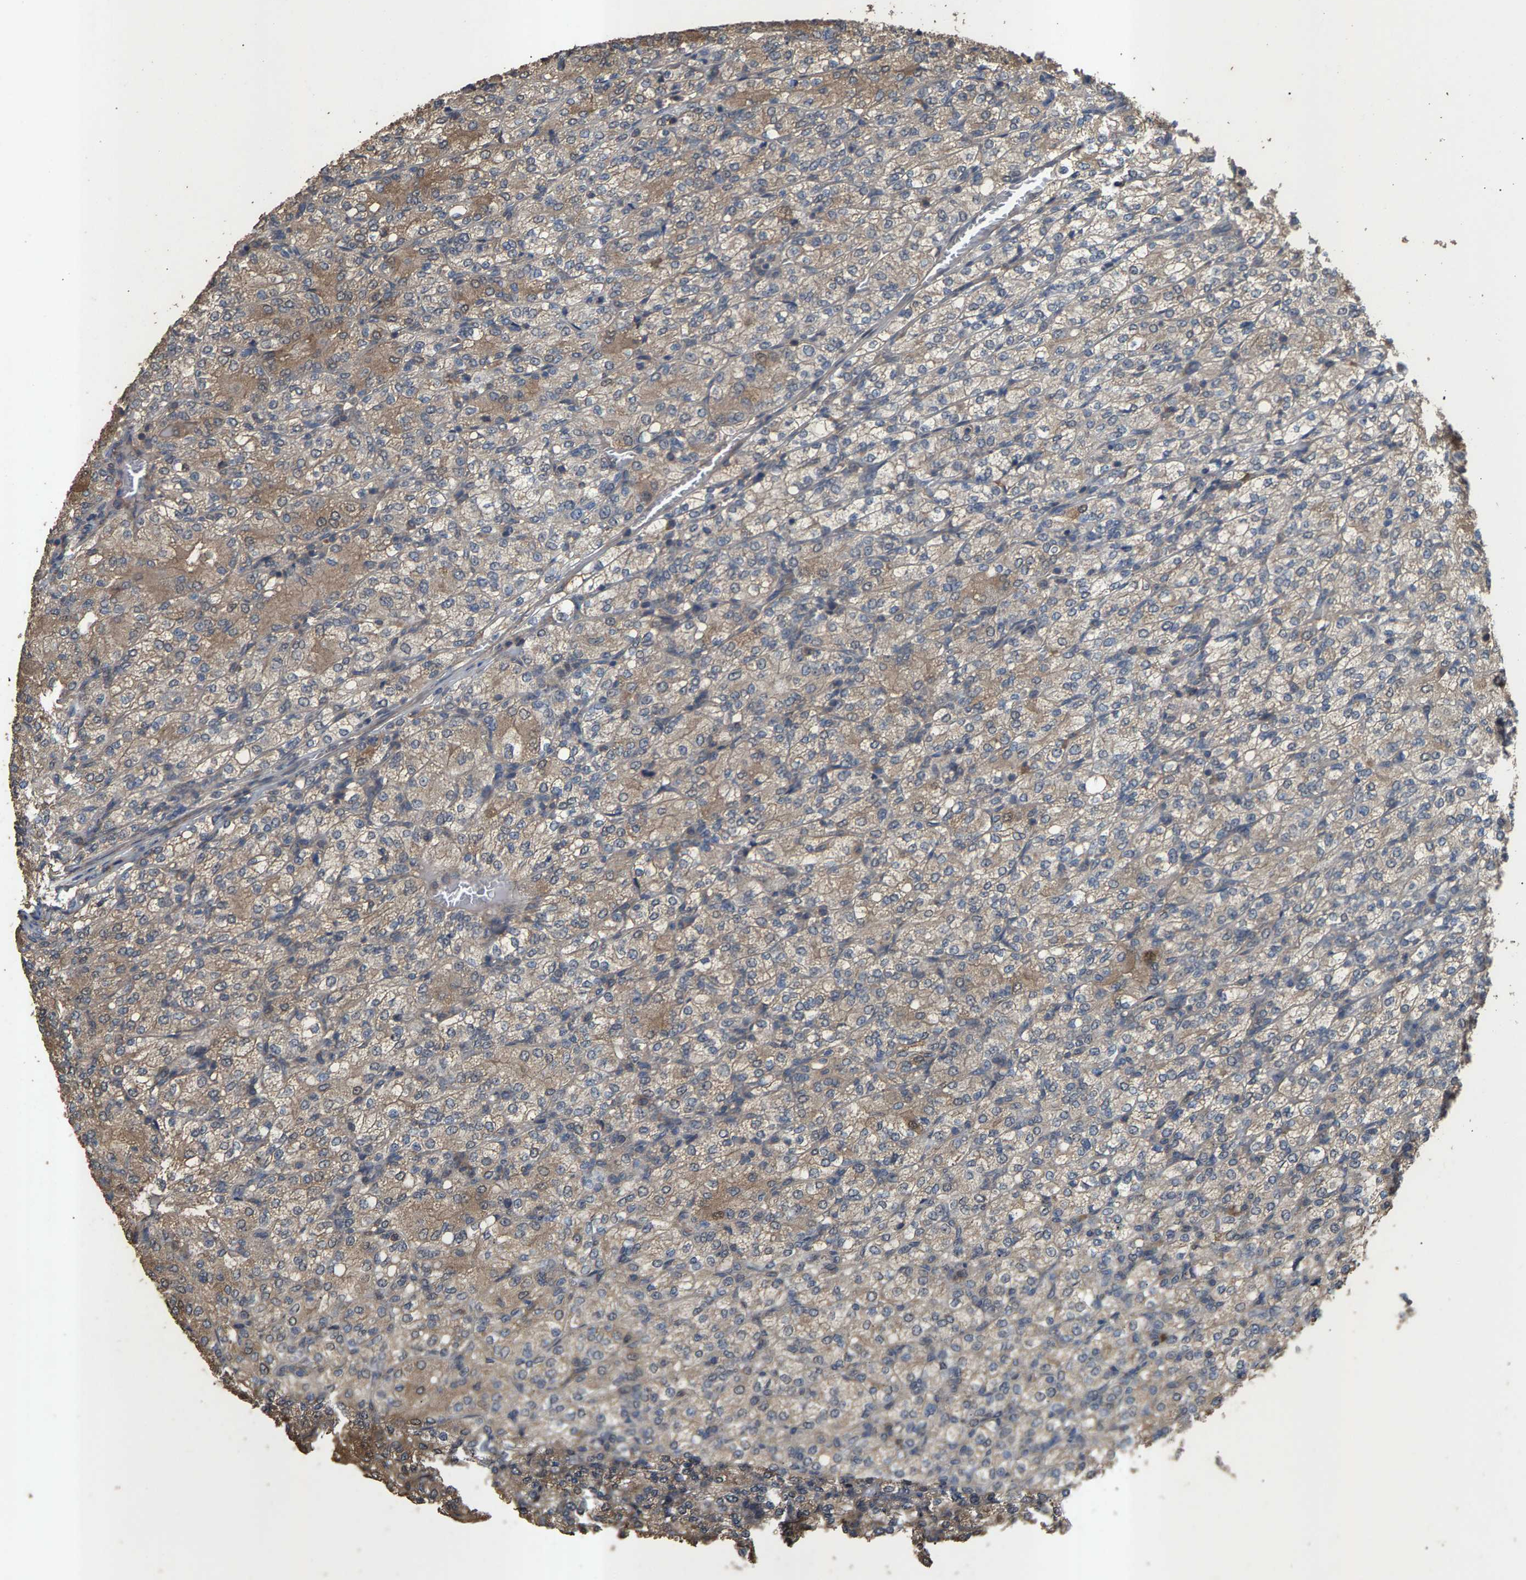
{"staining": {"intensity": "weak", "quantity": "<25%", "location": "cytoplasmic/membranous"}, "tissue": "renal cancer", "cell_type": "Tumor cells", "image_type": "cancer", "snomed": [{"axis": "morphology", "description": "Adenocarcinoma, NOS"}, {"axis": "topography", "description": "Kidney"}], "caption": "Immunohistochemistry (IHC) histopathology image of renal adenocarcinoma stained for a protein (brown), which shows no staining in tumor cells.", "gene": "HTRA3", "patient": {"sex": "male", "age": 77}}